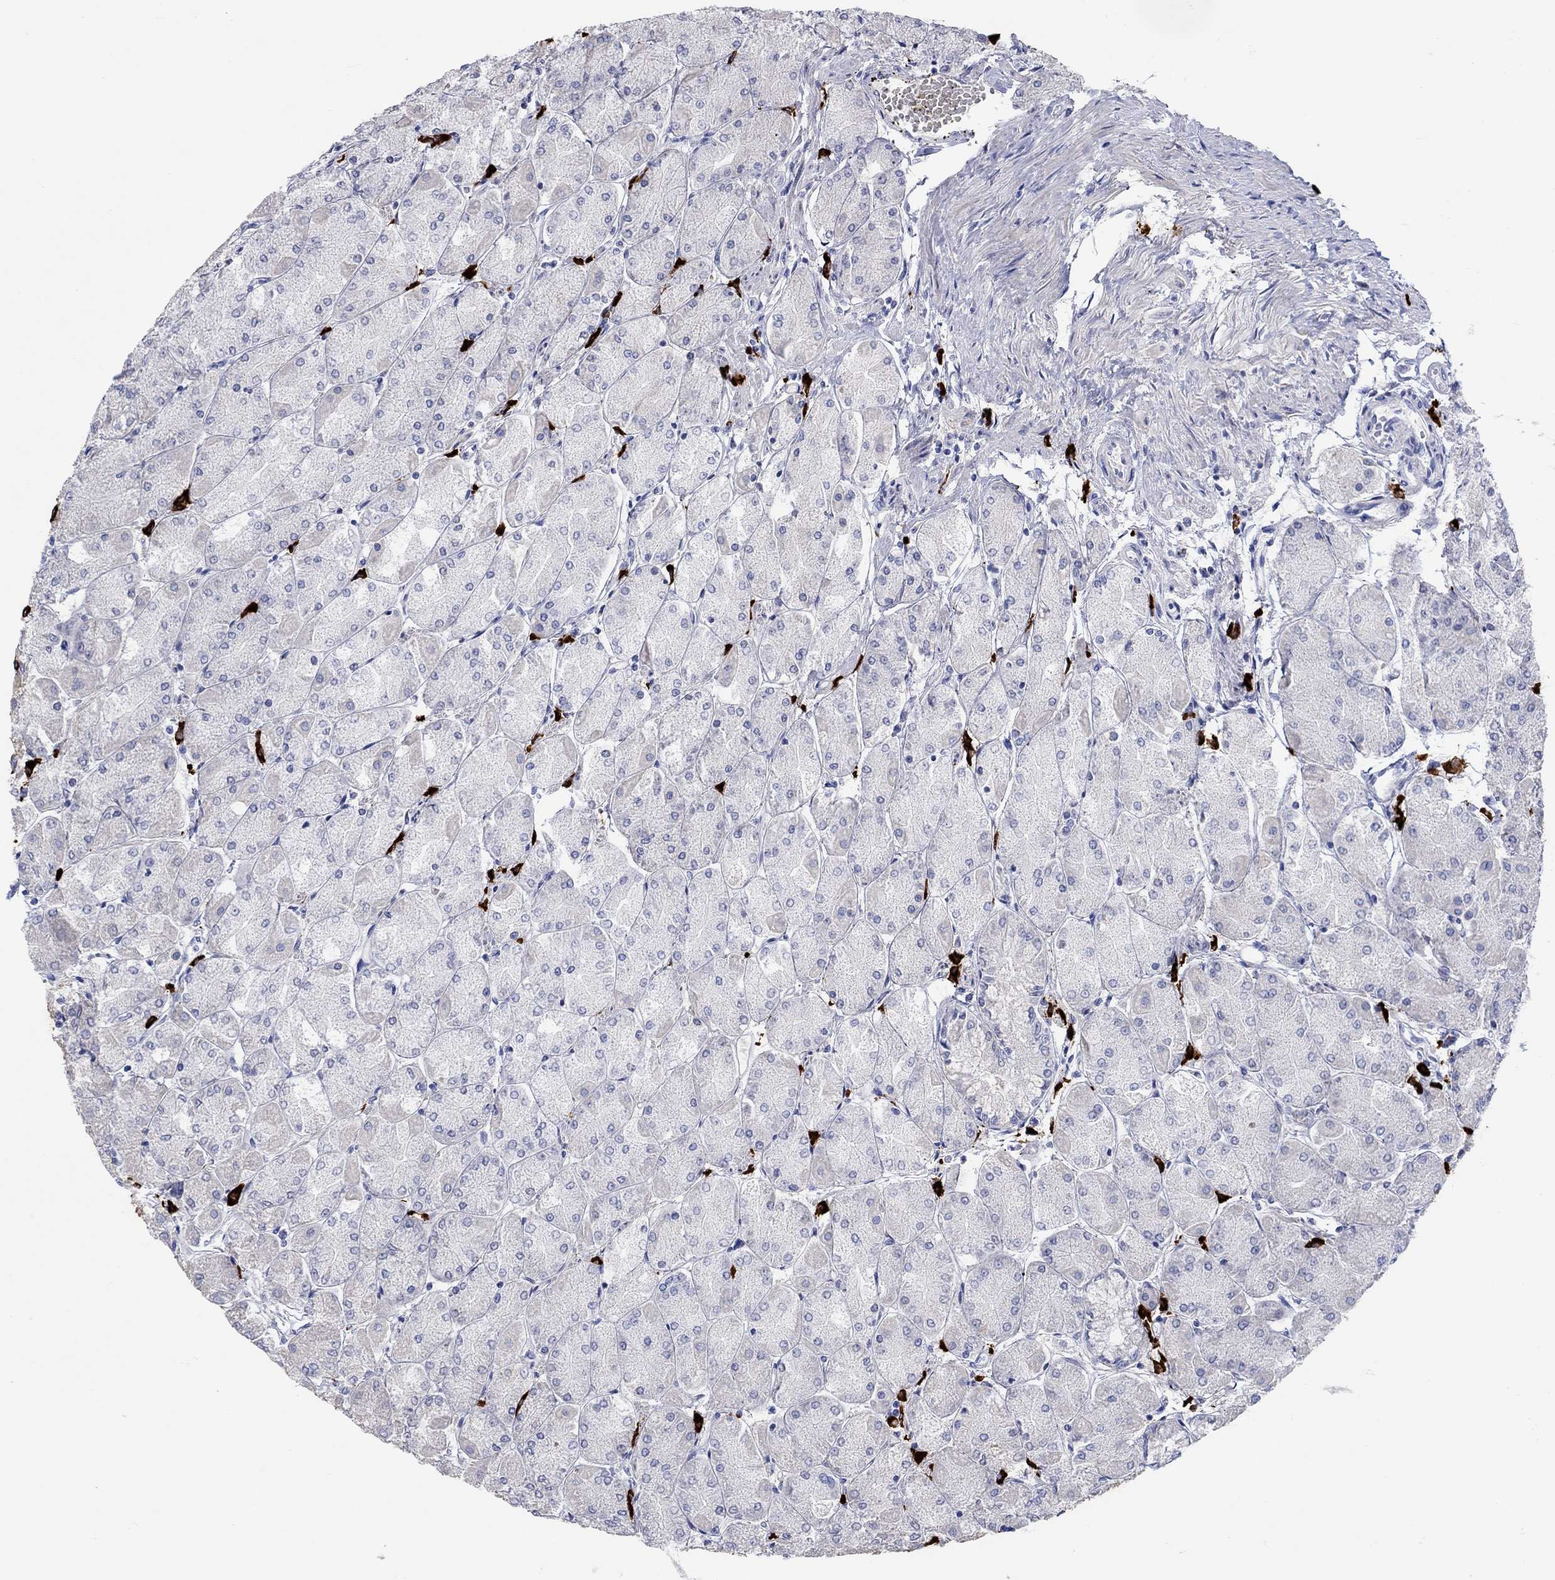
{"staining": {"intensity": "weak", "quantity": "<25%", "location": "cytoplasmic/membranous"}, "tissue": "stomach", "cell_type": "Glandular cells", "image_type": "normal", "snomed": [{"axis": "morphology", "description": "Normal tissue, NOS"}, {"axis": "topography", "description": "Stomach, upper"}], "caption": "Immunohistochemistry histopathology image of unremarkable human stomach stained for a protein (brown), which demonstrates no expression in glandular cells. (DAB immunohistochemistry with hematoxylin counter stain).", "gene": "P2RY6", "patient": {"sex": "male", "age": 60}}